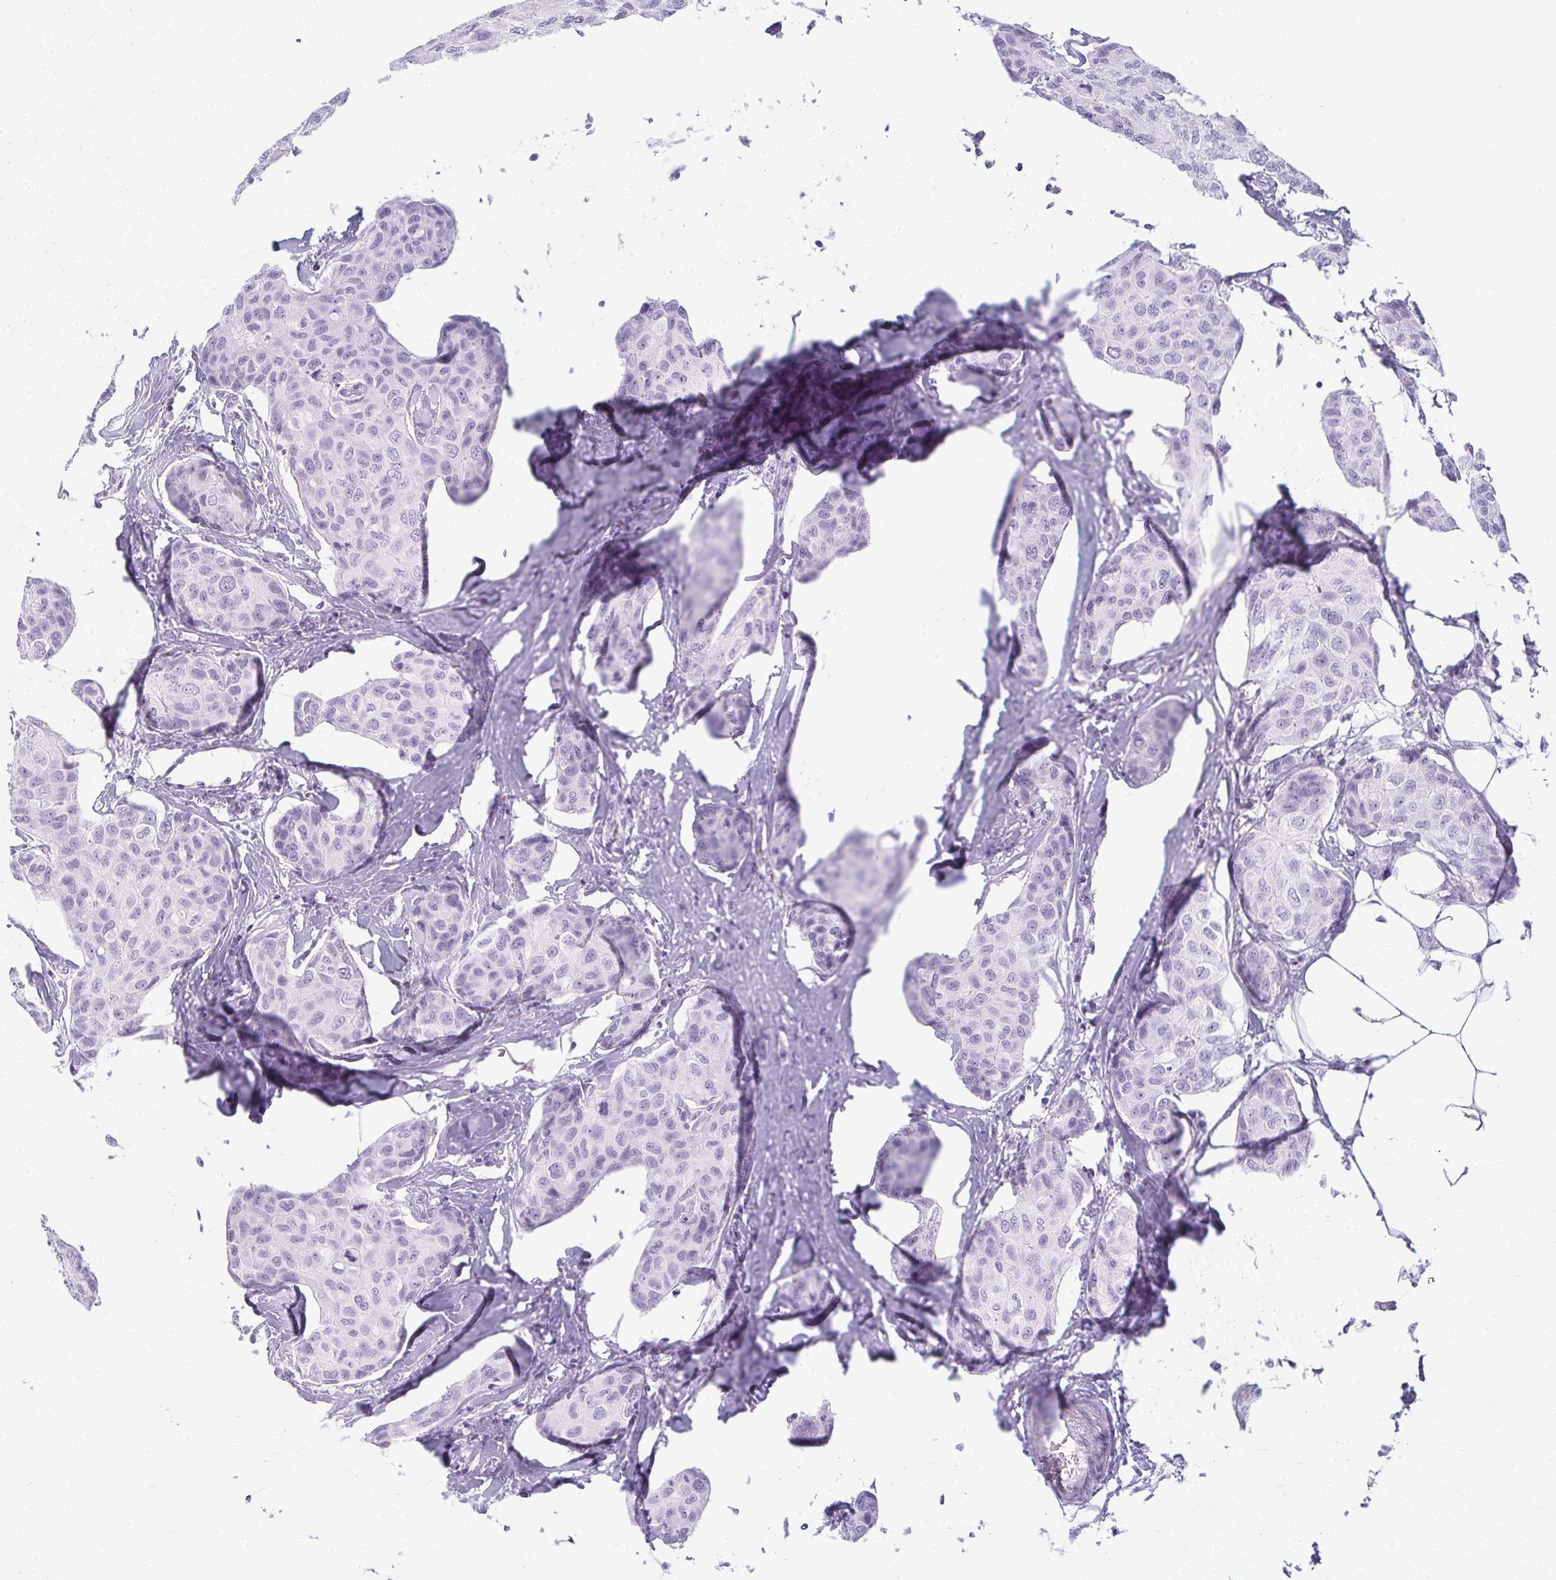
{"staining": {"intensity": "negative", "quantity": "none", "location": "none"}, "tissue": "breast cancer", "cell_type": "Tumor cells", "image_type": "cancer", "snomed": [{"axis": "morphology", "description": "Duct carcinoma"}, {"axis": "topography", "description": "Breast"}], "caption": "Immunohistochemistry histopathology image of neoplastic tissue: human invasive ductal carcinoma (breast) stained with DAB (3,3'-diaminobenzidine) demonstrates no significant protein staining in tumor cells.", "gene": "MOBP", "patient": {"sex": "female", "age": 80}}